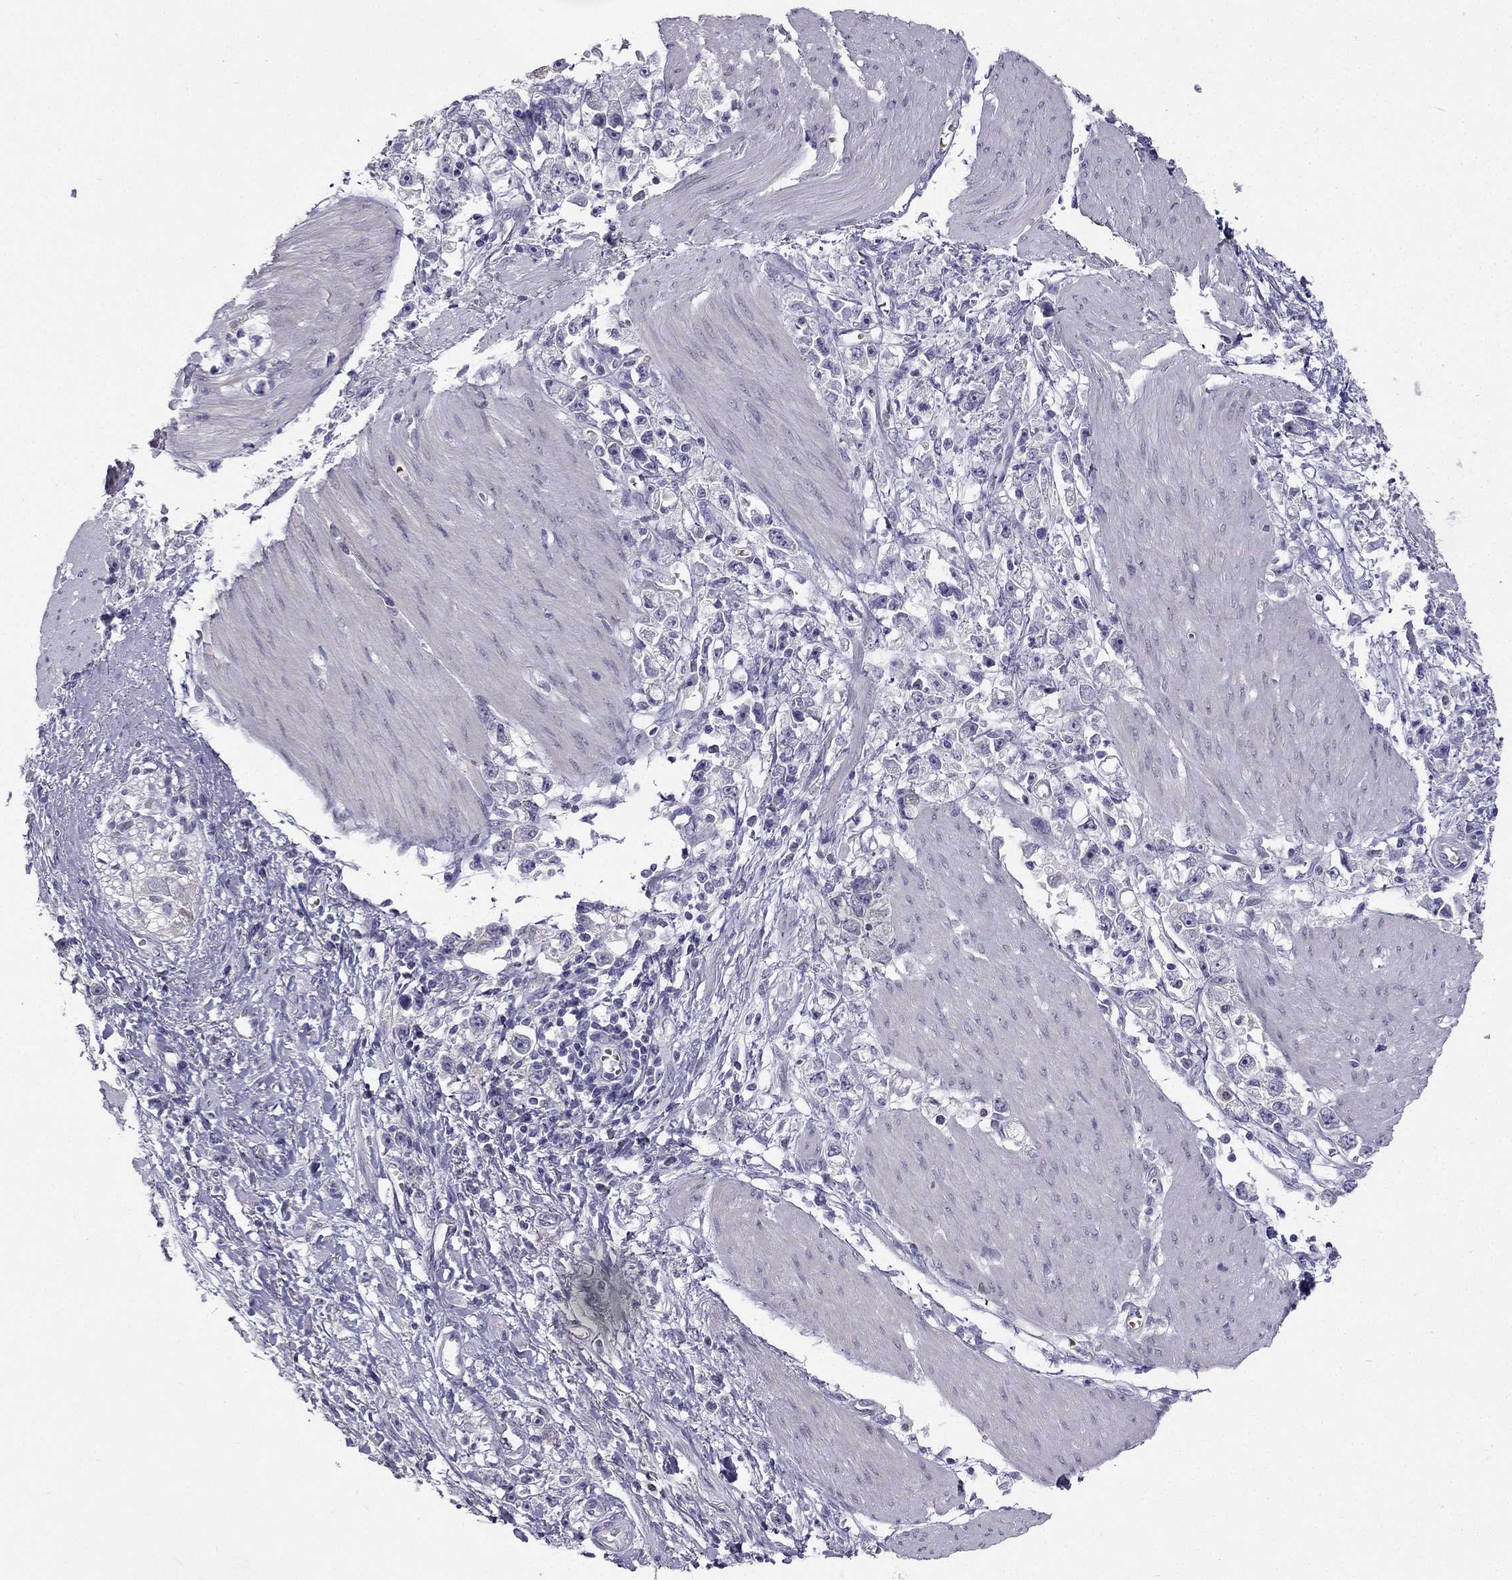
{"staining": {"intensity": "negative", "quantity": "none", "location": "none"}, "tissue": "stomach cancer", "cell_type": "Tumor cells", "image_type": "cancer", "snomed": [{"axis": "morphology", "description": "Adenocarcinoma, NOS"}, {"axis": "topography", "description": "Stomach"}], "caption": "This is a photomicrograph of immunohistochemistry (IHC) staining of stomach cancer, which shows no expression in tumor cells.", "gene": "RSPH14", "patient": {"sex": "female", "age": 59}}